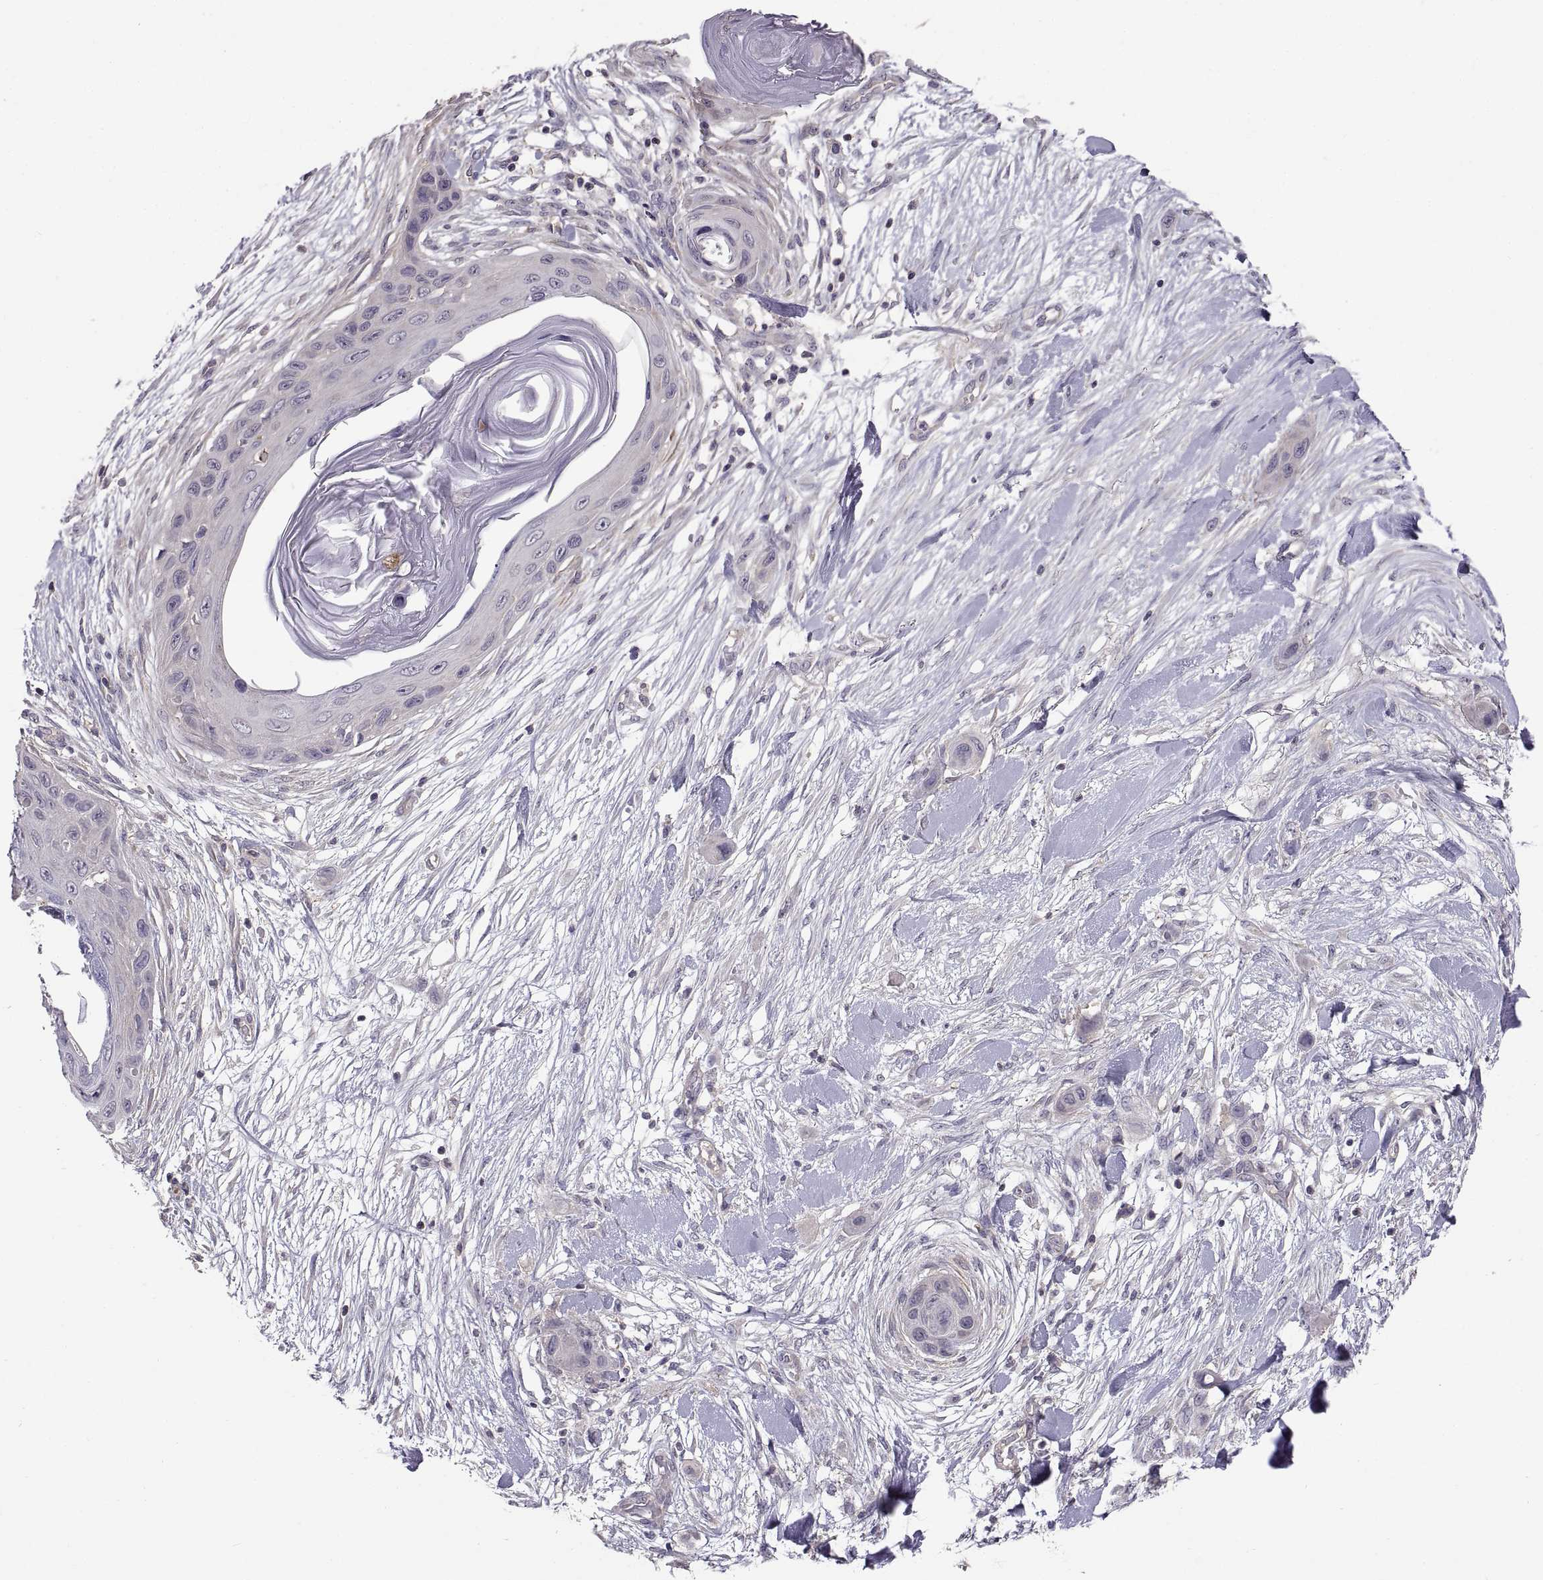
{"staining": {"intensity": "negative", "quantity": "none", "location": "none"}, "tissue": "skin cancer", "cell_type": "Tumor cells", "image_type": "cancer", "snomed": [{"axis": "morphology", "description": "Squamous cell carcinoma, NOS"}, {"axis": "topography", "description": "Skin"}], "caption": "A high-resolution image shows immunohistochemistry (IHC) staining of squamous cell carcinoma (skin), which reveals no significant staining in tumor cells. (DAB (3,3'-diaminobenzidine) immunohistochemistry (IHC) with hematoxylin counter stain).", "gene": "NMNAT2", "patient": {"sex": "male", "age": 79}}